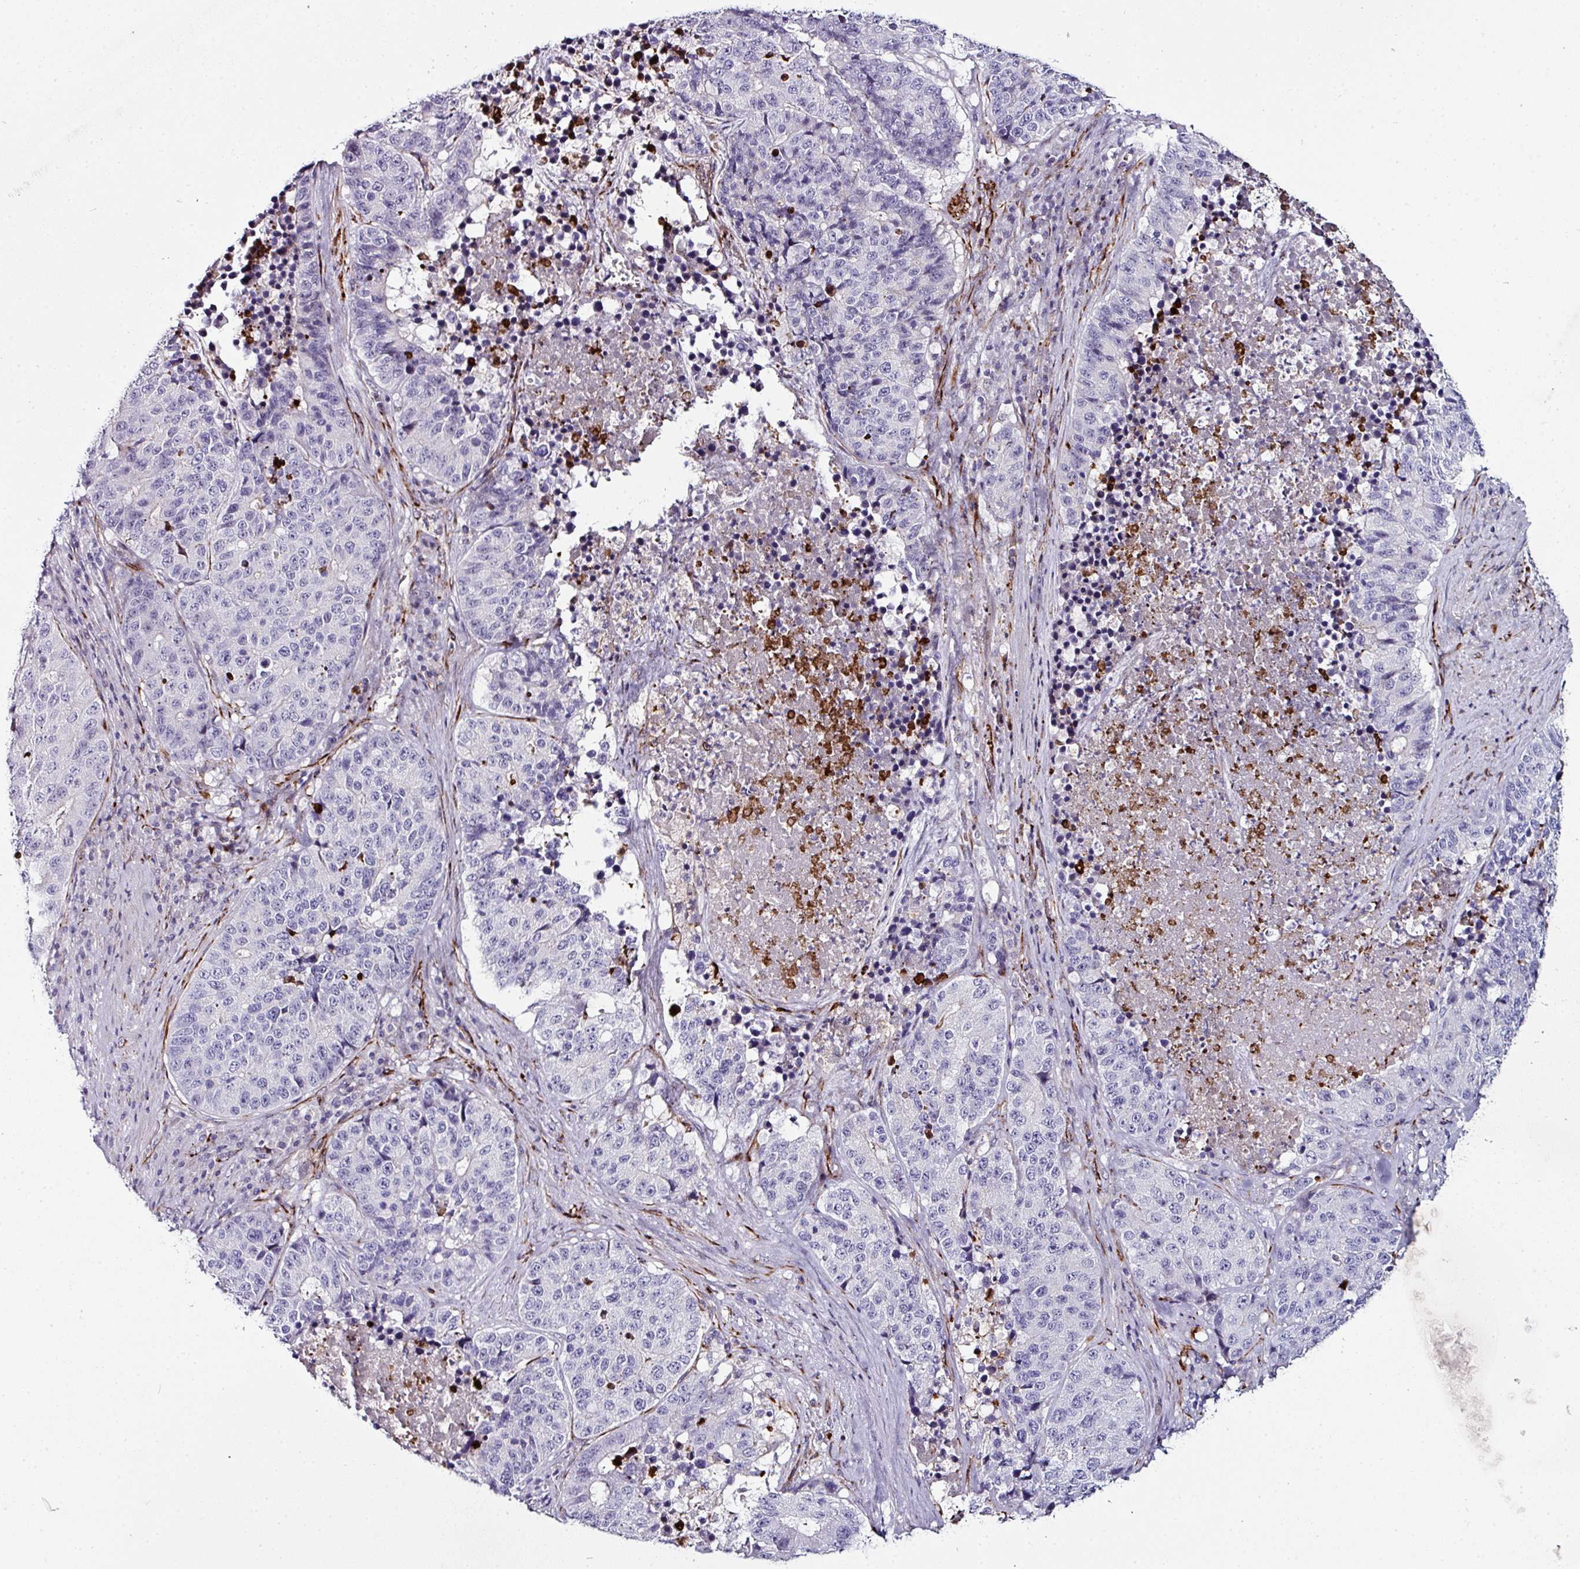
{"staining": {"intensity": "negative", "quantity": "none", "location": "none"}, "tissue": "stomach cancer", "cell_type": "Tumor cells", "image_type": "cancer", "snomed": [{"axis": "morphology", "description": "Adenocarcinoma, NOS"}, {"axis": "topography", "description": "Stomach"}], "caption": "A photomicrograph of stomach cancer stained for a protein exhibits no brown staining in tumor cells. (DAB (3,3'-diaminobenzidine) IHC with hematoxylin counter stain).", "gene": "TMPRSS9", "patient": {"sex": "male", "age": 71}}